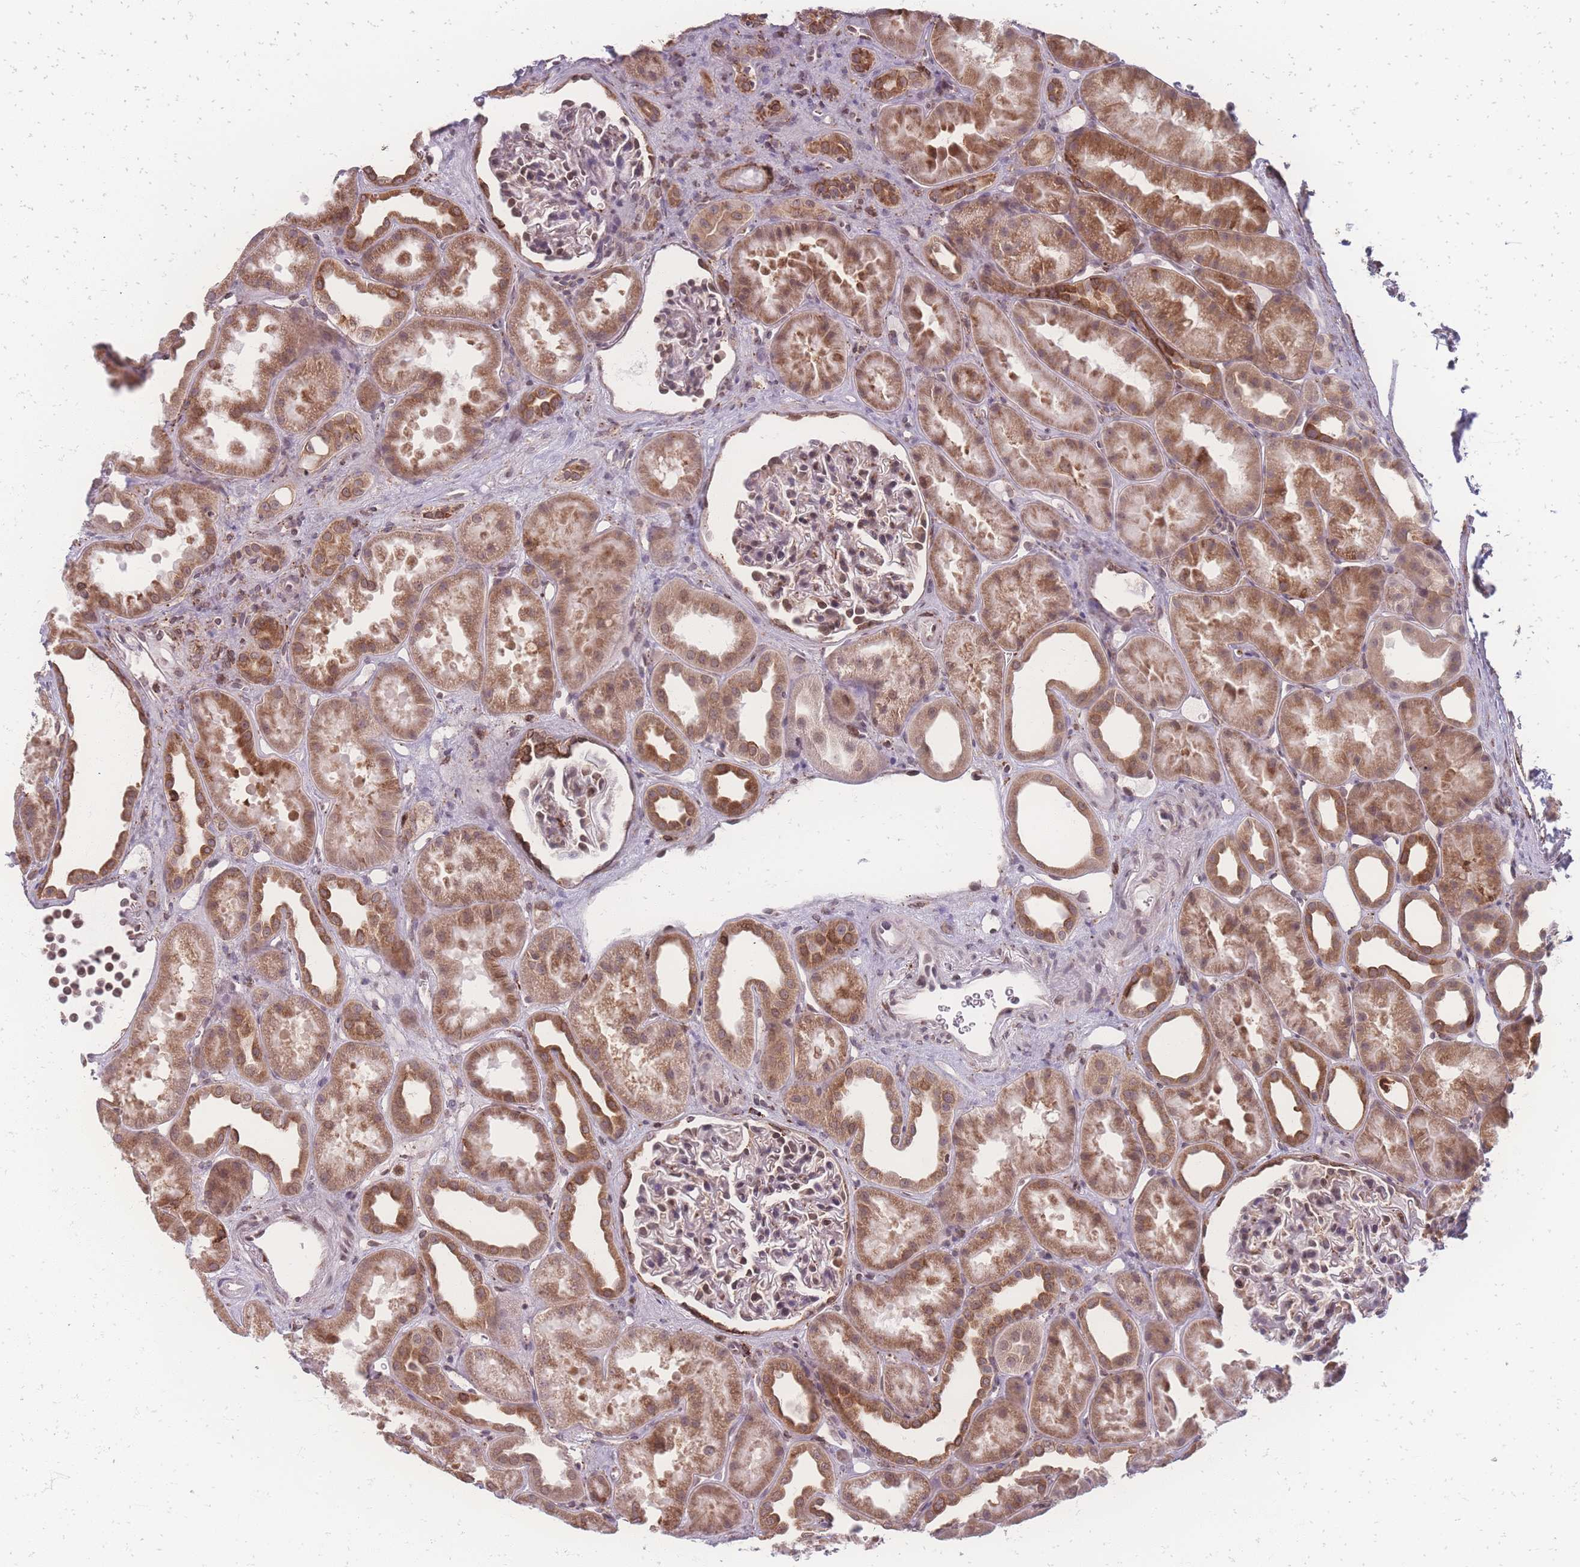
{"staining": {"intensity": "moderate", "quantity": "25%-75%", "location": "nuclear"}, "tissue": "kidney", "cell_type": "Cells in glomeruli", "image_type": "normal", "snomed": [{"axis": "morphology", "description": "Normal tissue, NOS"}, {"axis": "topography", "description": "Kidney"}], "caption": "This photomicrograph demonstrates normal kidney stained with immunohistochemistry (IHC) to label a protein in brown. The nuclear of cells in glomeruli show moderate positivity for the protein. Nuclei are counter-stained blue.", "gene": "ZC3H13", "patient": {"sex": "male", "age": 61}}